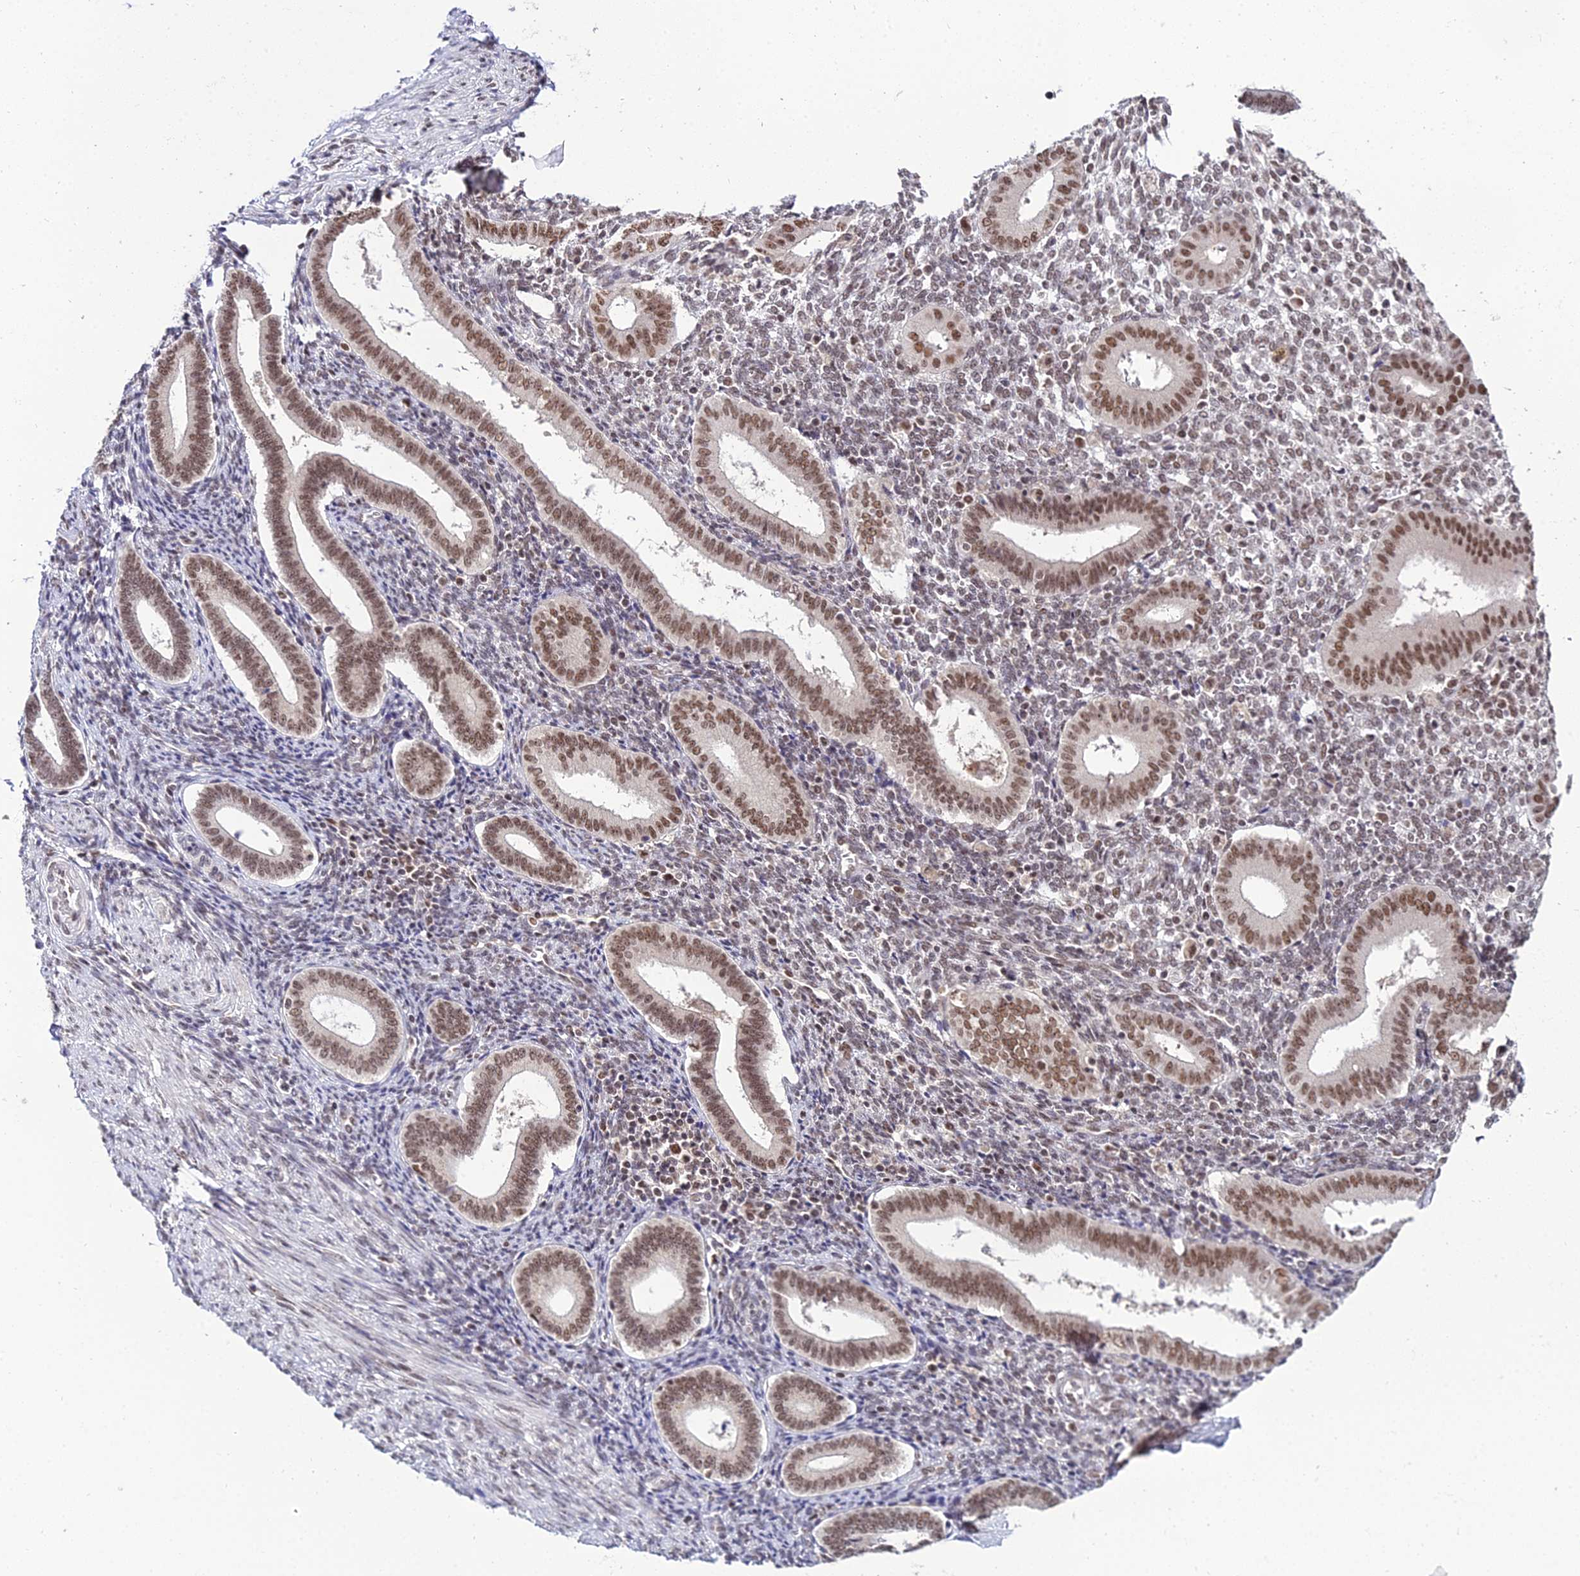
{"staining": {"intensity": "moderate", "quantity": "25%-75%", "location": "nuclear"}, "tissue": "endometrium", "cell_type": "Cells in endometrial stroma", "image_type": "normal", "snomed": [{"axis": "morphology", "description": "Normal tissue, NOS"}, {"axis": "topography", "description": "Endometrium"}], "caption": "Human endometrium stained with a brown dye displays moderate nuclear positive positivity in about 25%-75% of cells in endometrial stroma.", "gene": "EXOSC3", "patient": {"sex": "female", "age": 44}}